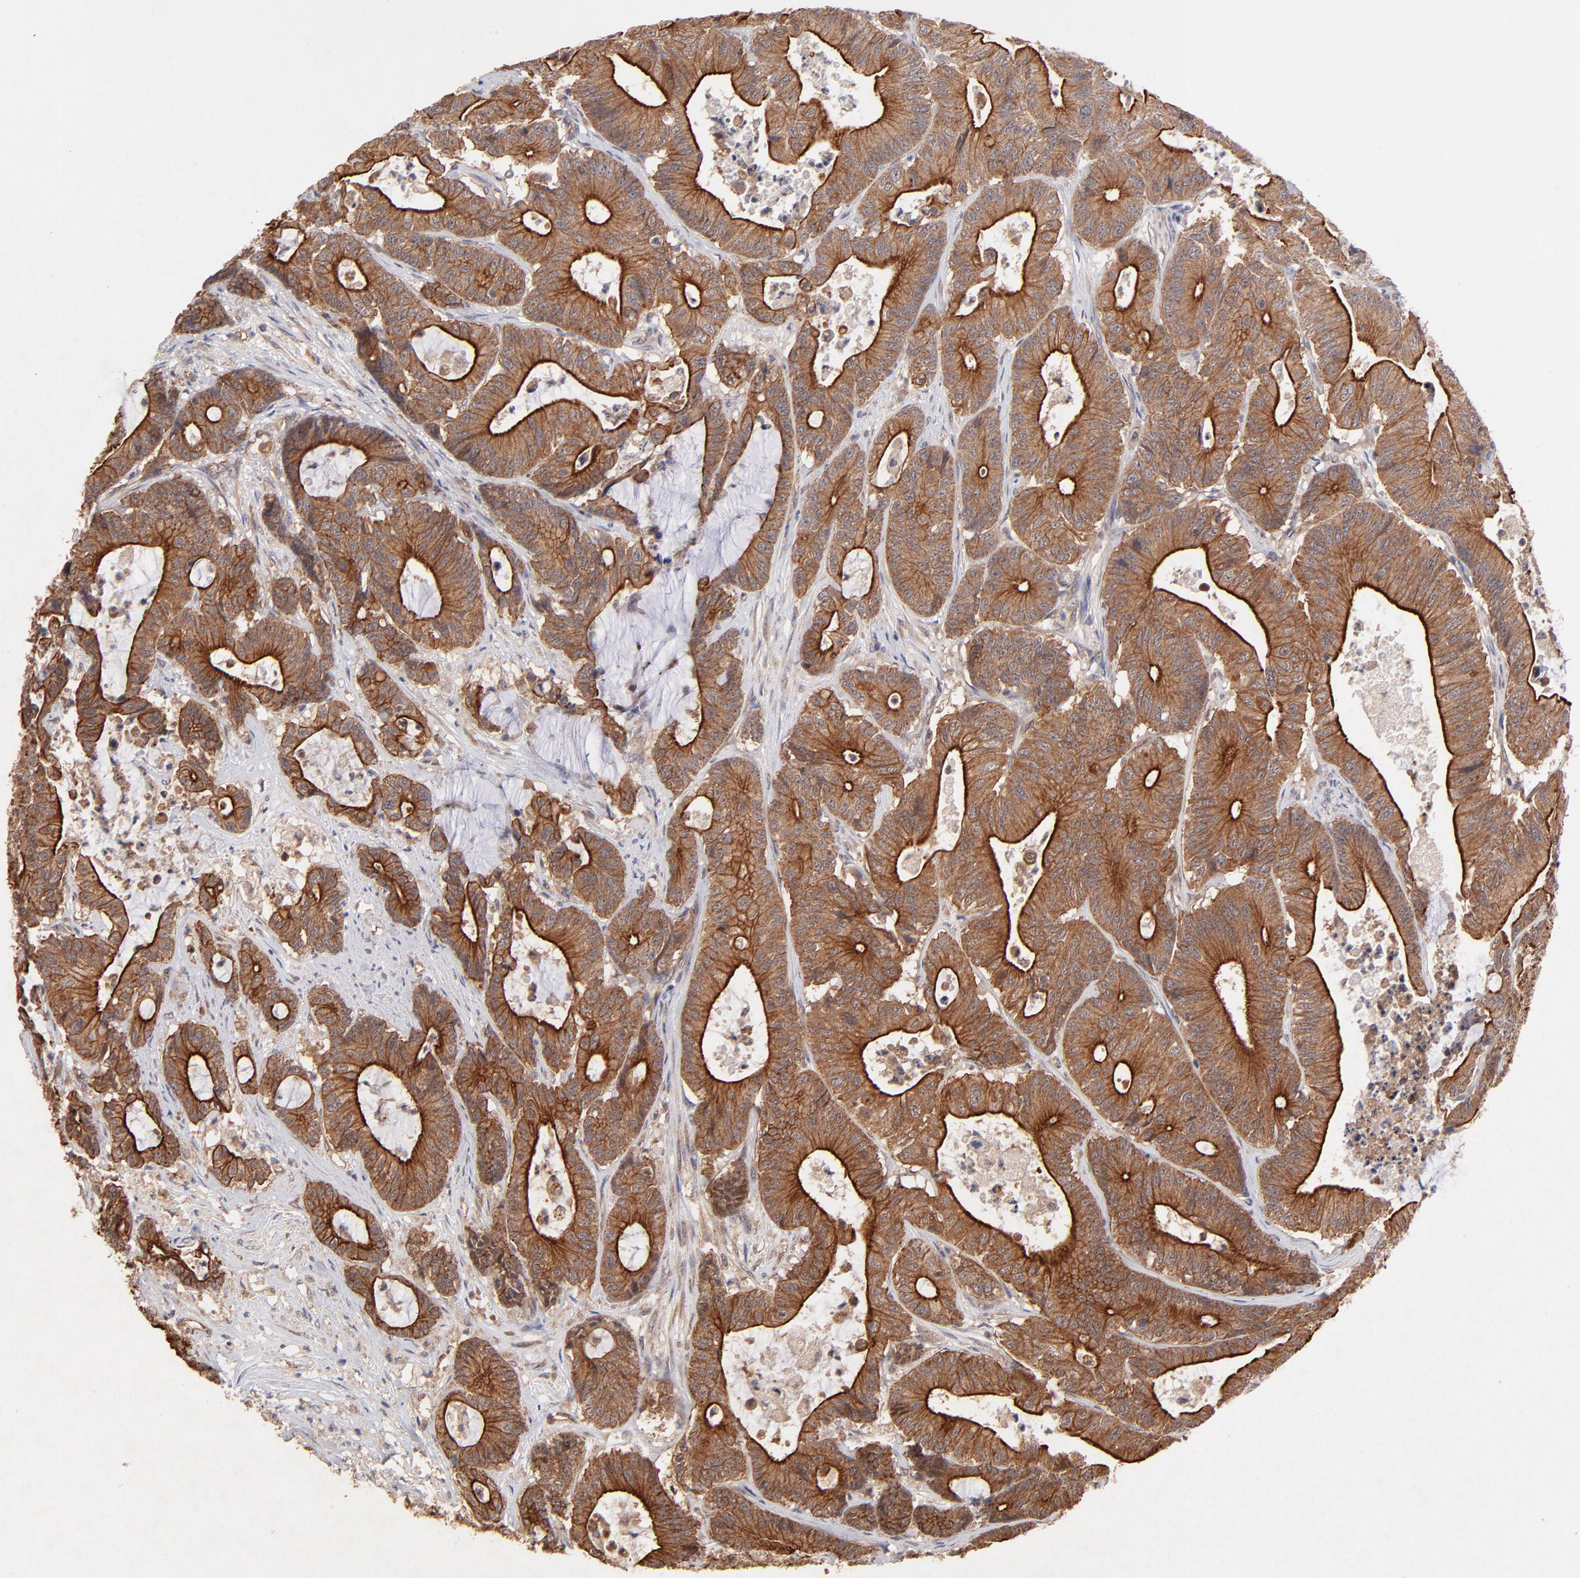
{"staining": {"intensity": "strong", "quantity": ">75%", "location": "cytoplasmic/membranous"}, "tissue": "colorectal cancer", "cell_type": "Tumor cells", "image_type": "cancer", "snomed": [{"axis": "morphology", "description": "Adenocarcinoma, NOS"}, {"axis": "topography", "description": "Colon"}], "caption": "Brown immunohistochemical staining in human adenocarcinoma (colorectal) reveals strong cytoplasmic/membranous staining in about >75% of tumor cells. (Brightfield microscopy of DAB IHC at high magnification).", "gene": "STAP2", "patient": {"sex": "female", "age": 84}}